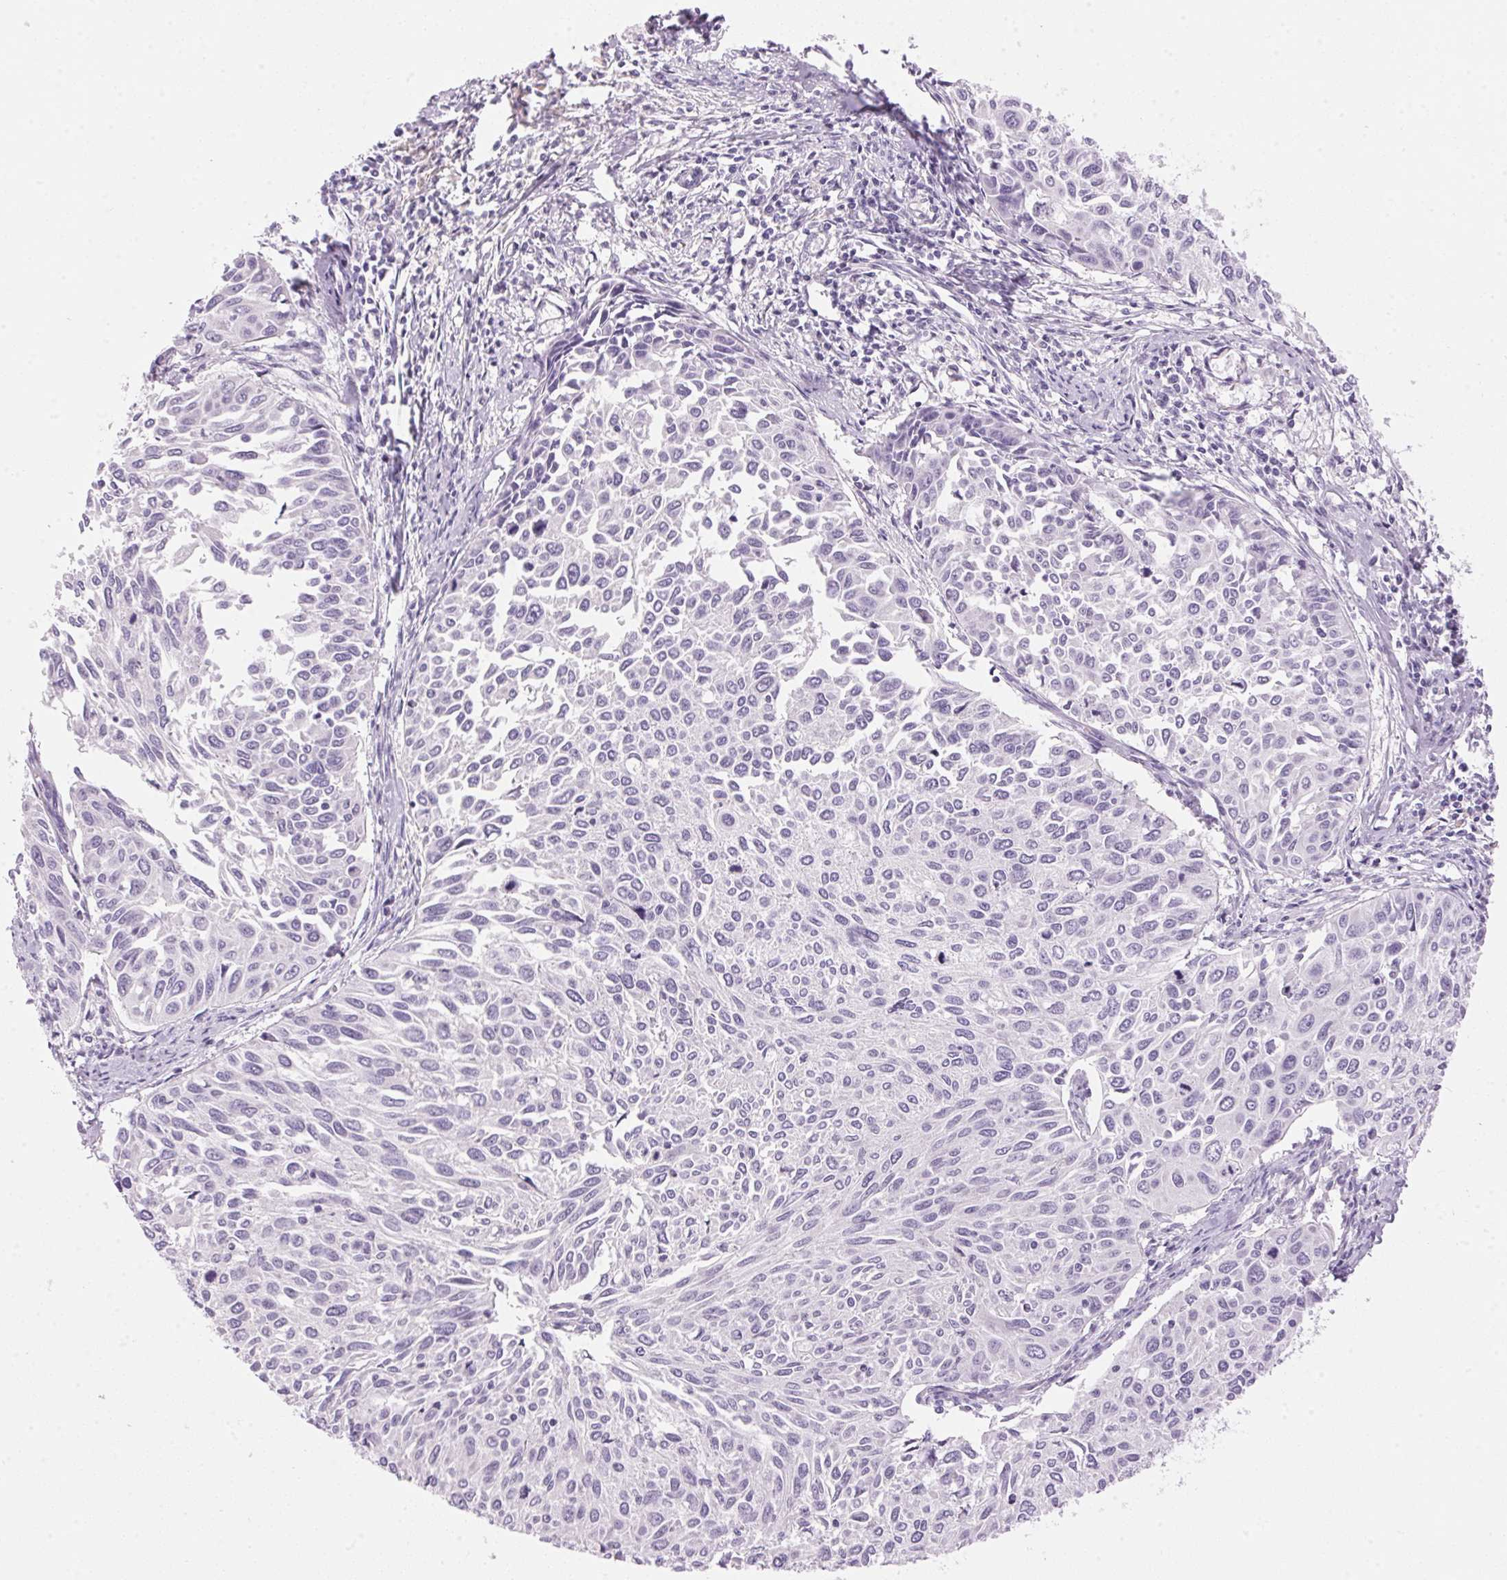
{"staining": {"intensity": "negative", "quantity": "none", "location": "none"}, "tissue": "cervical cancer", "cell_type": "Tumor cells", "image_type": "cancer", "snomed": [{"axis": "morphology", "description": "Squamous cell carcinoma, NOS"}, {"axis": "topography", "description": "Cervix"}], "caption": "High magnification brightfield microscopy of cervical cancer (squamous cell carcinoma) stained with DAB (brown) and counterstained with hematoxylin (blue): tumor cells show no significant staining.", "gene": "HSD17B2", "patient": {"sex": "female", "age": 50}}